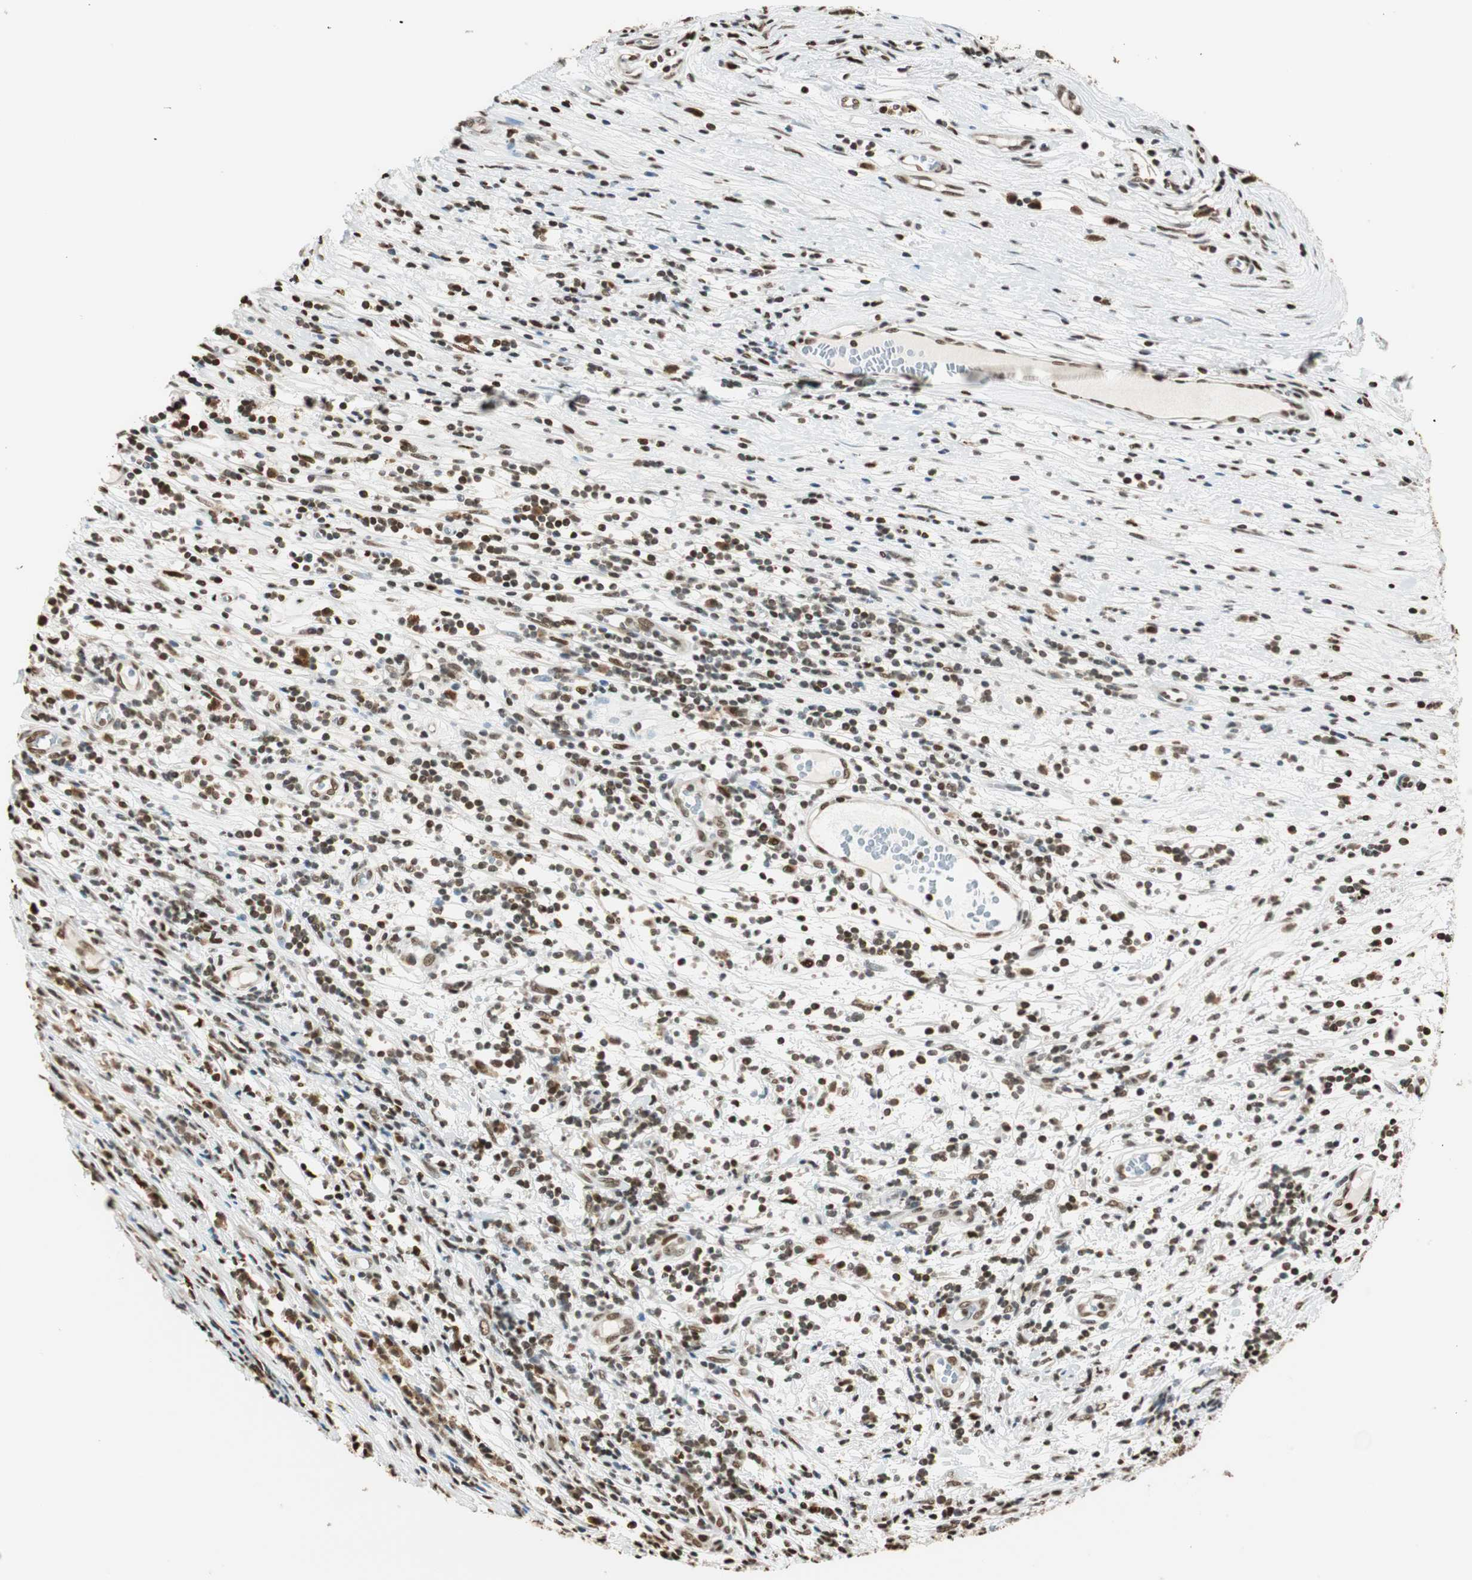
{"staining": {"intensity": "strong", "quantity": "25%-75%", "location": "nuclear"}, "tissue": "testis cancer", "cell_type": "Tumor cells", "image_type": "cancer", "snomed": [{"axis": "morphology", "description": "Seminoma, NOS"}, {"axis": "topography", "description": "Testis"}], "caption": "Brown immunohistochemical staining in human testis seminoma displays strong nuclear positivity in approximately 25%-75% of tumor cells.", "gene": "FANCG", "patient": {"sex": "male", "age": 65}}